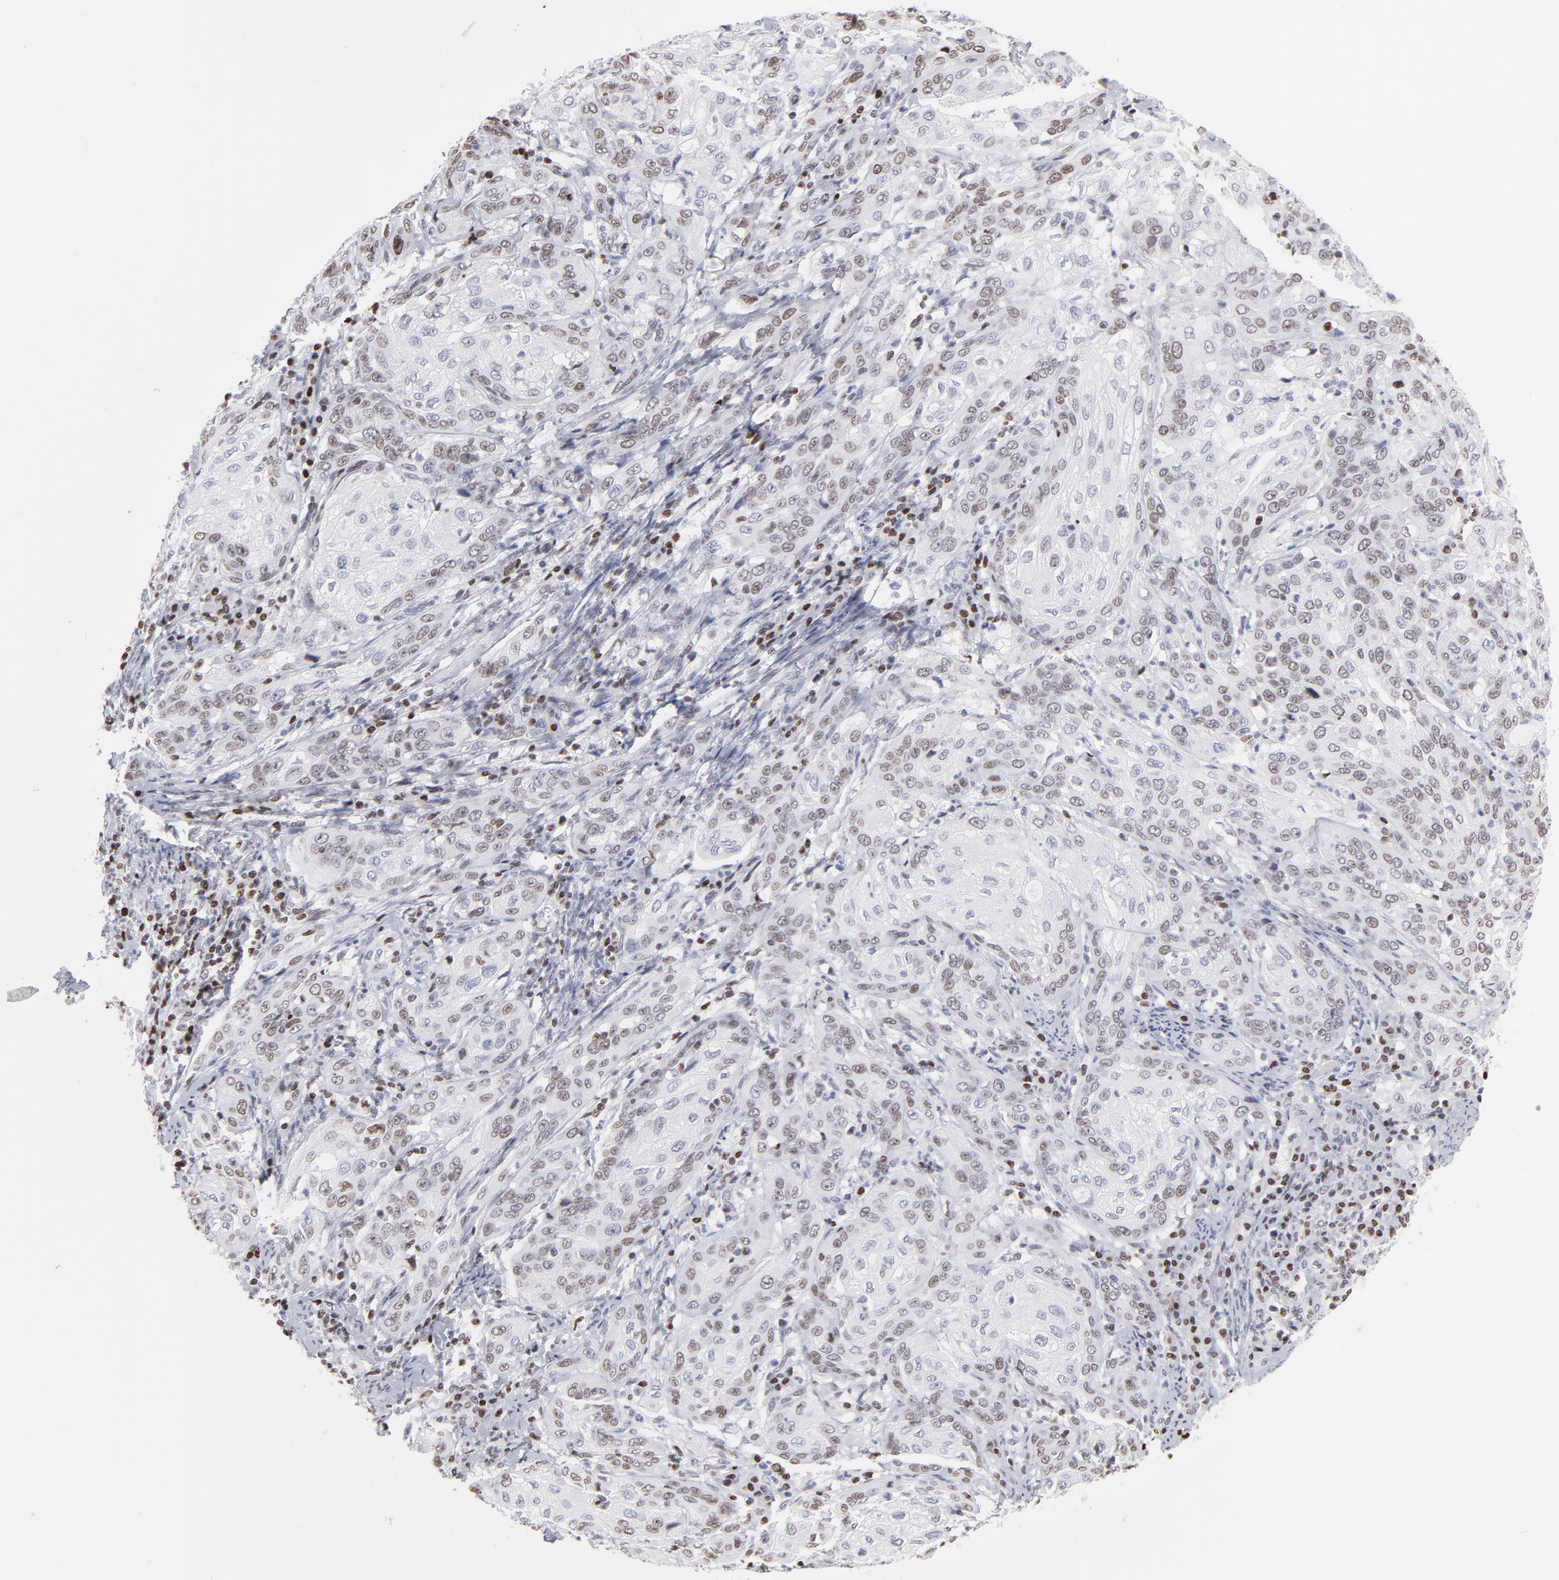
{"staining": {"intensity": "weak", "quantity": "<25%", "location": "nuclear"}, "tissue": "cervical cancer", "cell_type": "Tumor cells", "image_type": "cancer", "snomed": [{"axis": "morphology", "description": "Squamous cell carcinoma, NOS"}, {"axis": "topography", "description": "Cervix"}], "caption": "Histopathology image shows no protein expression in tumor cells of squamous cell carcinoma (cervical) tissue. (DAB (3,3'-diaminobenzidine) immunohistochemistry visualized using brightfield microscopy, high magnification).", "gene": "PARP1", "patient": {"sex": "female", "age": 41}}